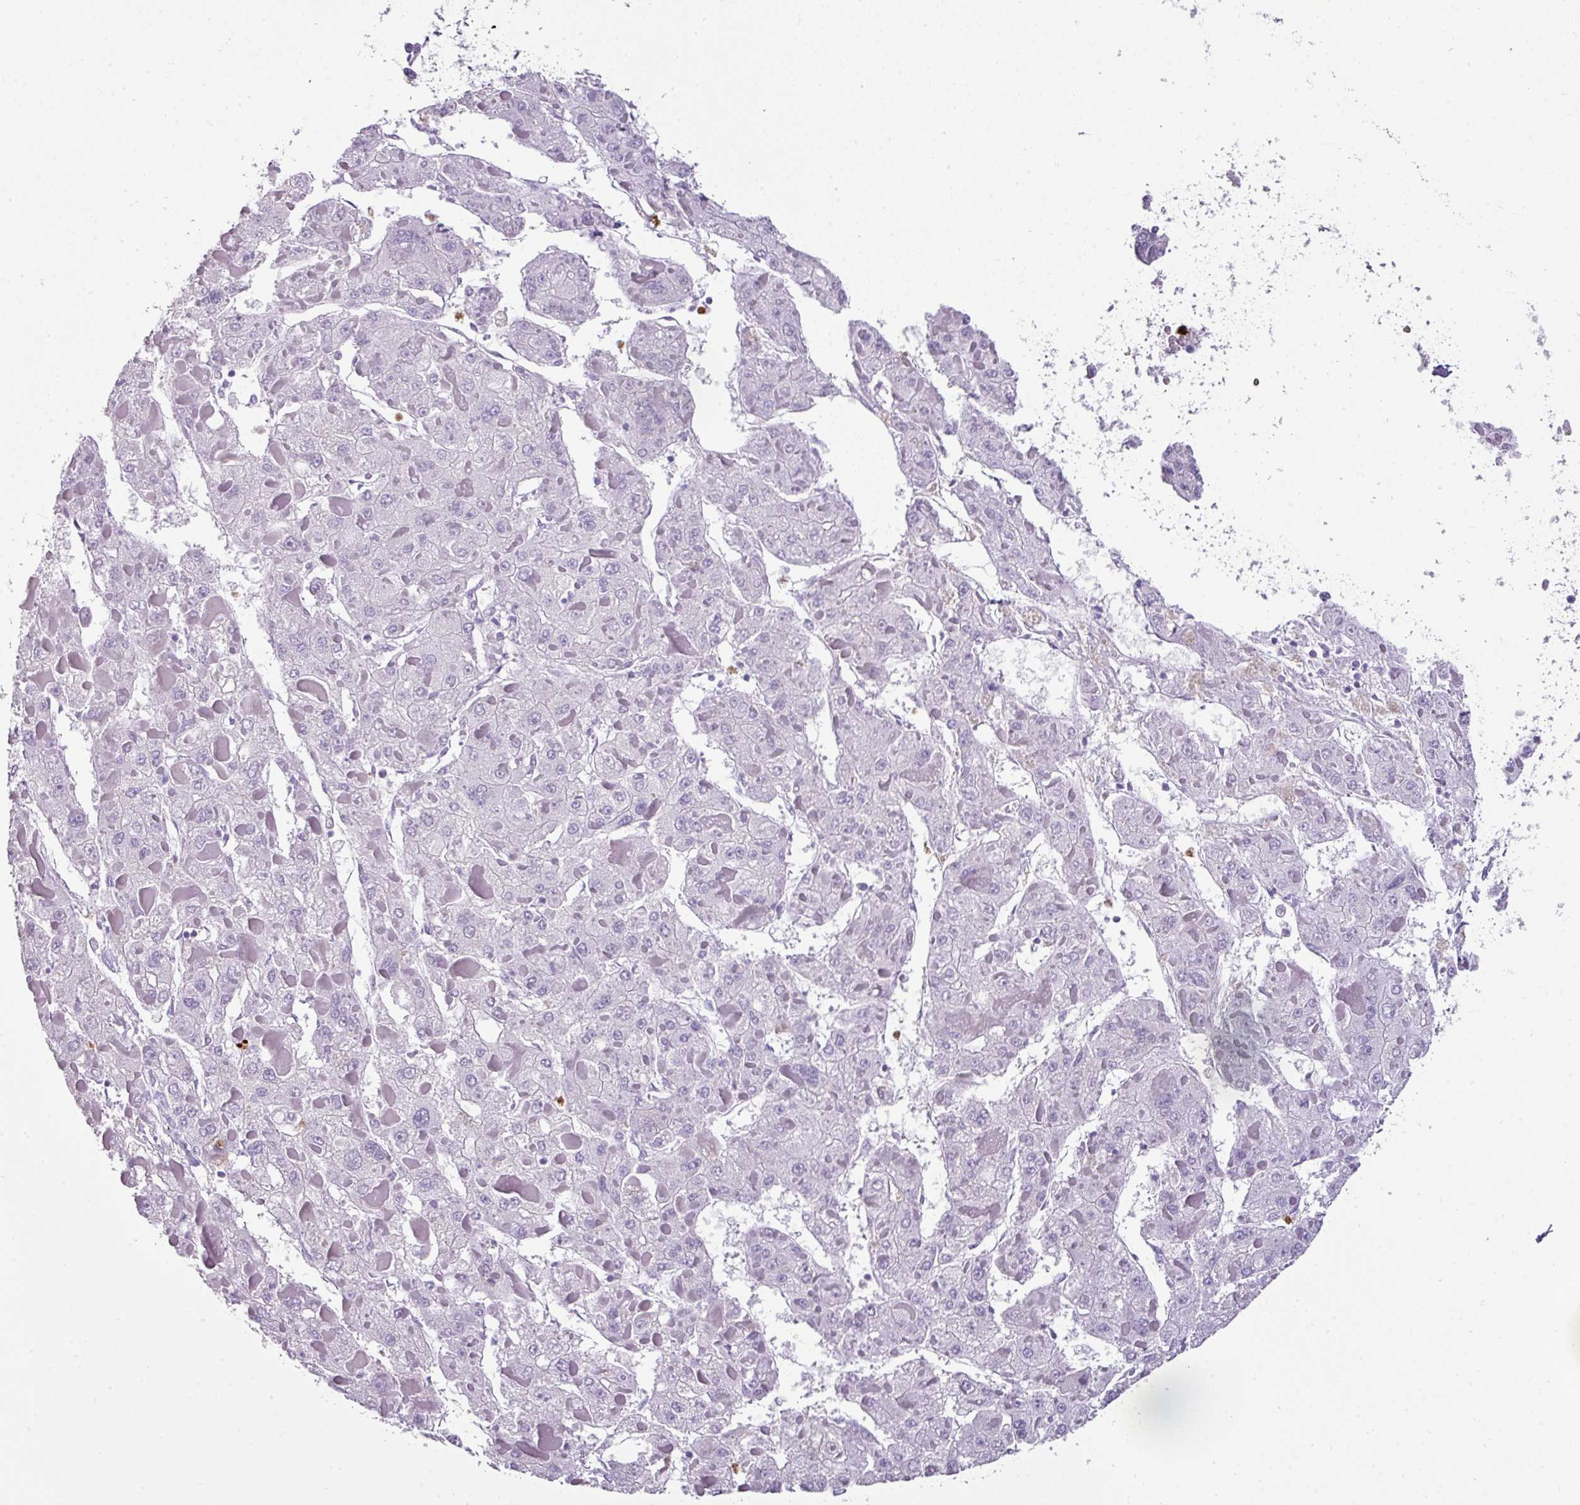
{"staining": {"intensity": "negative", "quantity": "none", "location": "none"}, "tissue": "liver cancer", "cell_type": "Tumor cells", "image_type": "cancer", "snomed": [{"axis": "morphology", "description": "Carcinoma, Hepatocellular, NOS"}, {"axis": "topography", "description": "Liver"}], "caption": "Liver cancer stained for a protein using immunohistochemistry demonstrates no positivity tumor cells.", "gene": "CTSG", "patient": {"sex": "female", "age": 73}}